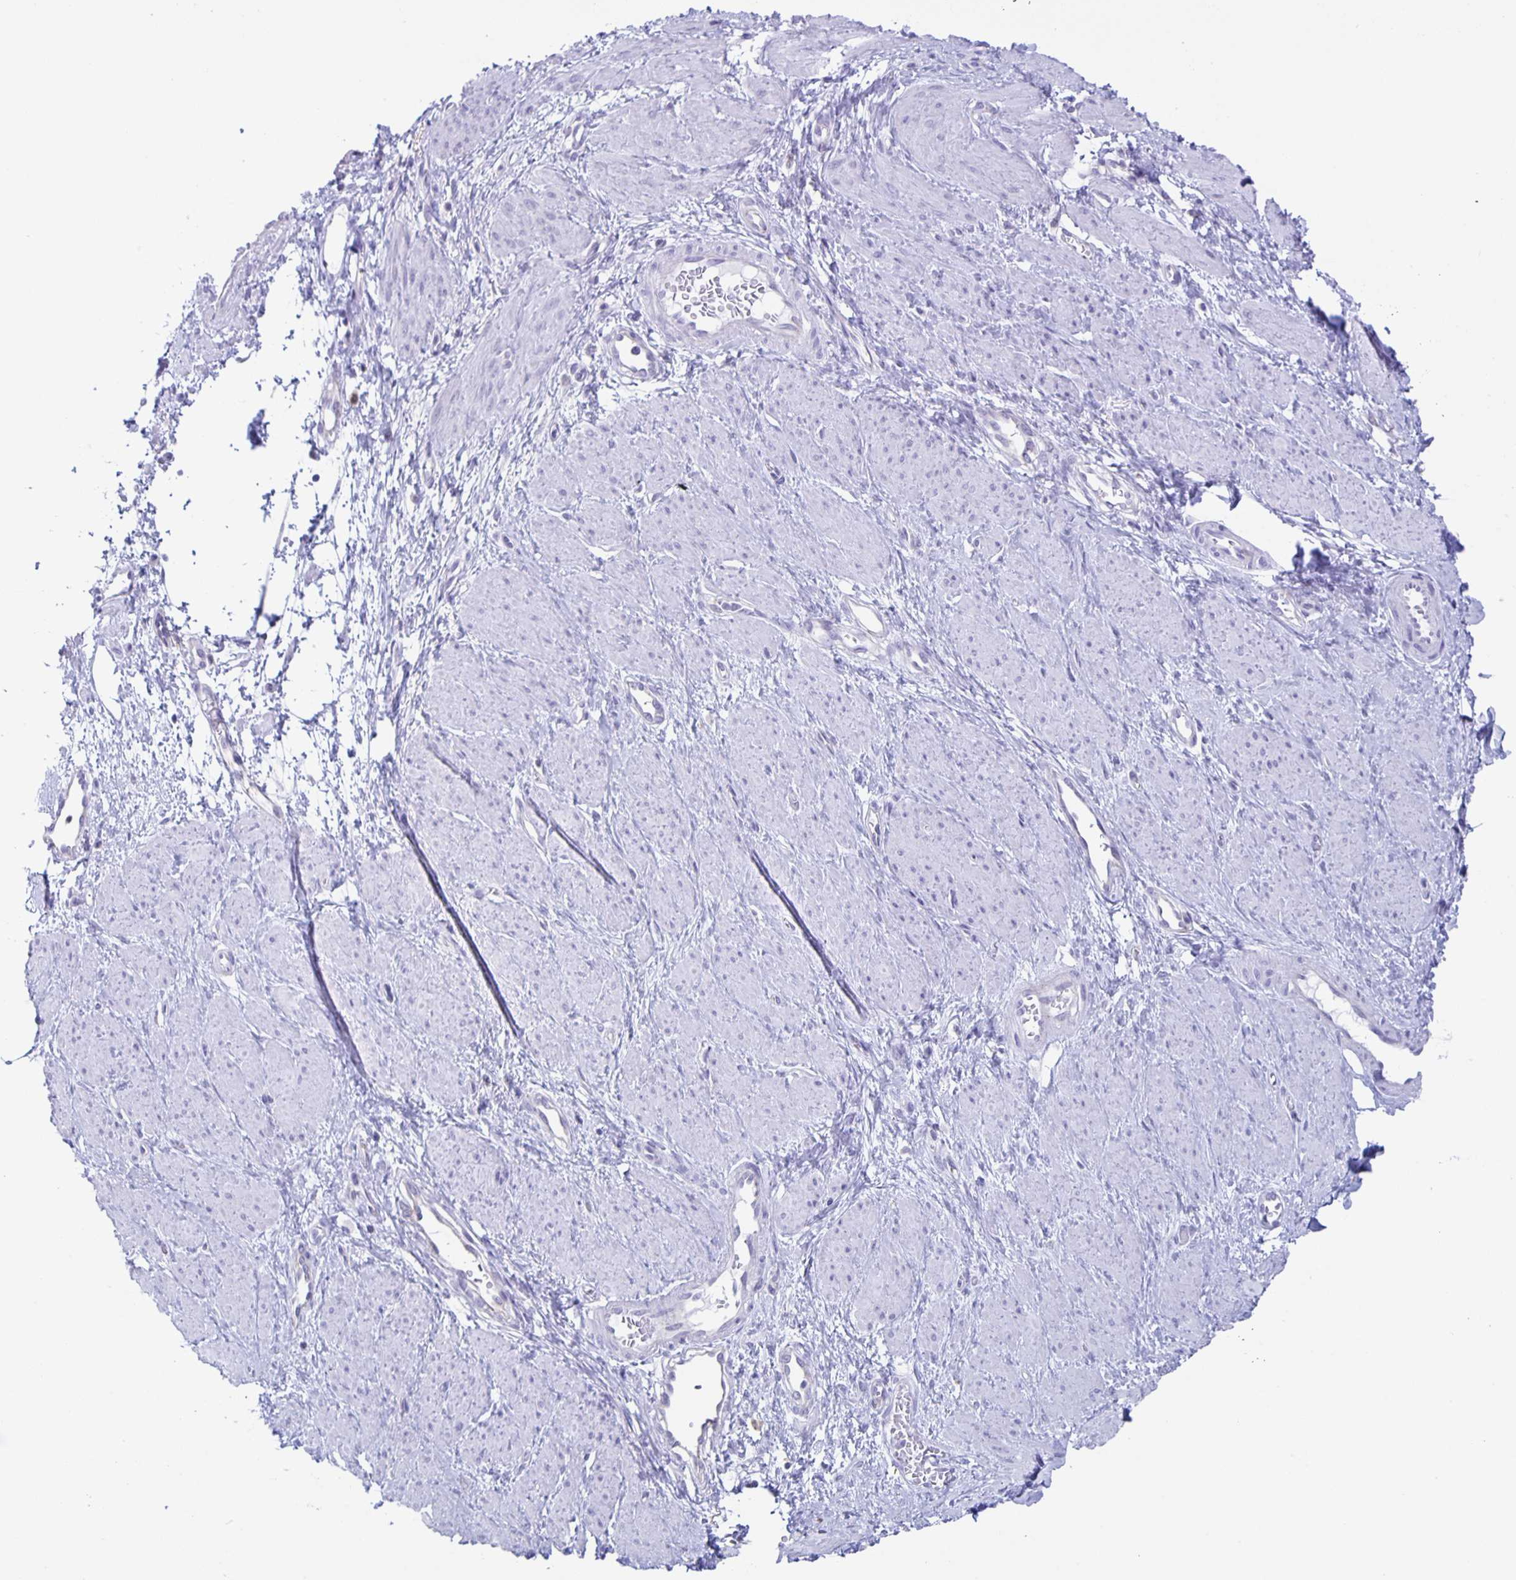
{"staining": {"intensity": "negative", "quantity": "none", "location": "none"}, "tissue": "smooth muscle", "cell_type": "Smooth muscle cells", "image_type": "normal", "snomed": [{"axis": "morphology", "description": "Normal tissue, NOS"}, {"axis": "topography", "description": "Smooth muscle"}, {"axis": "topography", "description": "Uterus"}], "caption": "IHC photomicrograph of unremarkable smooth muscle: human smooth muscle stained with DAB shows no significant protein expression in smooth muscle cells. The staining was performed using DAB to visualize the protein expression in brown, while the nuclei were stained in blue with hematoxylin (Magnification: 20x).", "gene": "LIPA", "patient": {"sex": "female", "age": 39}}